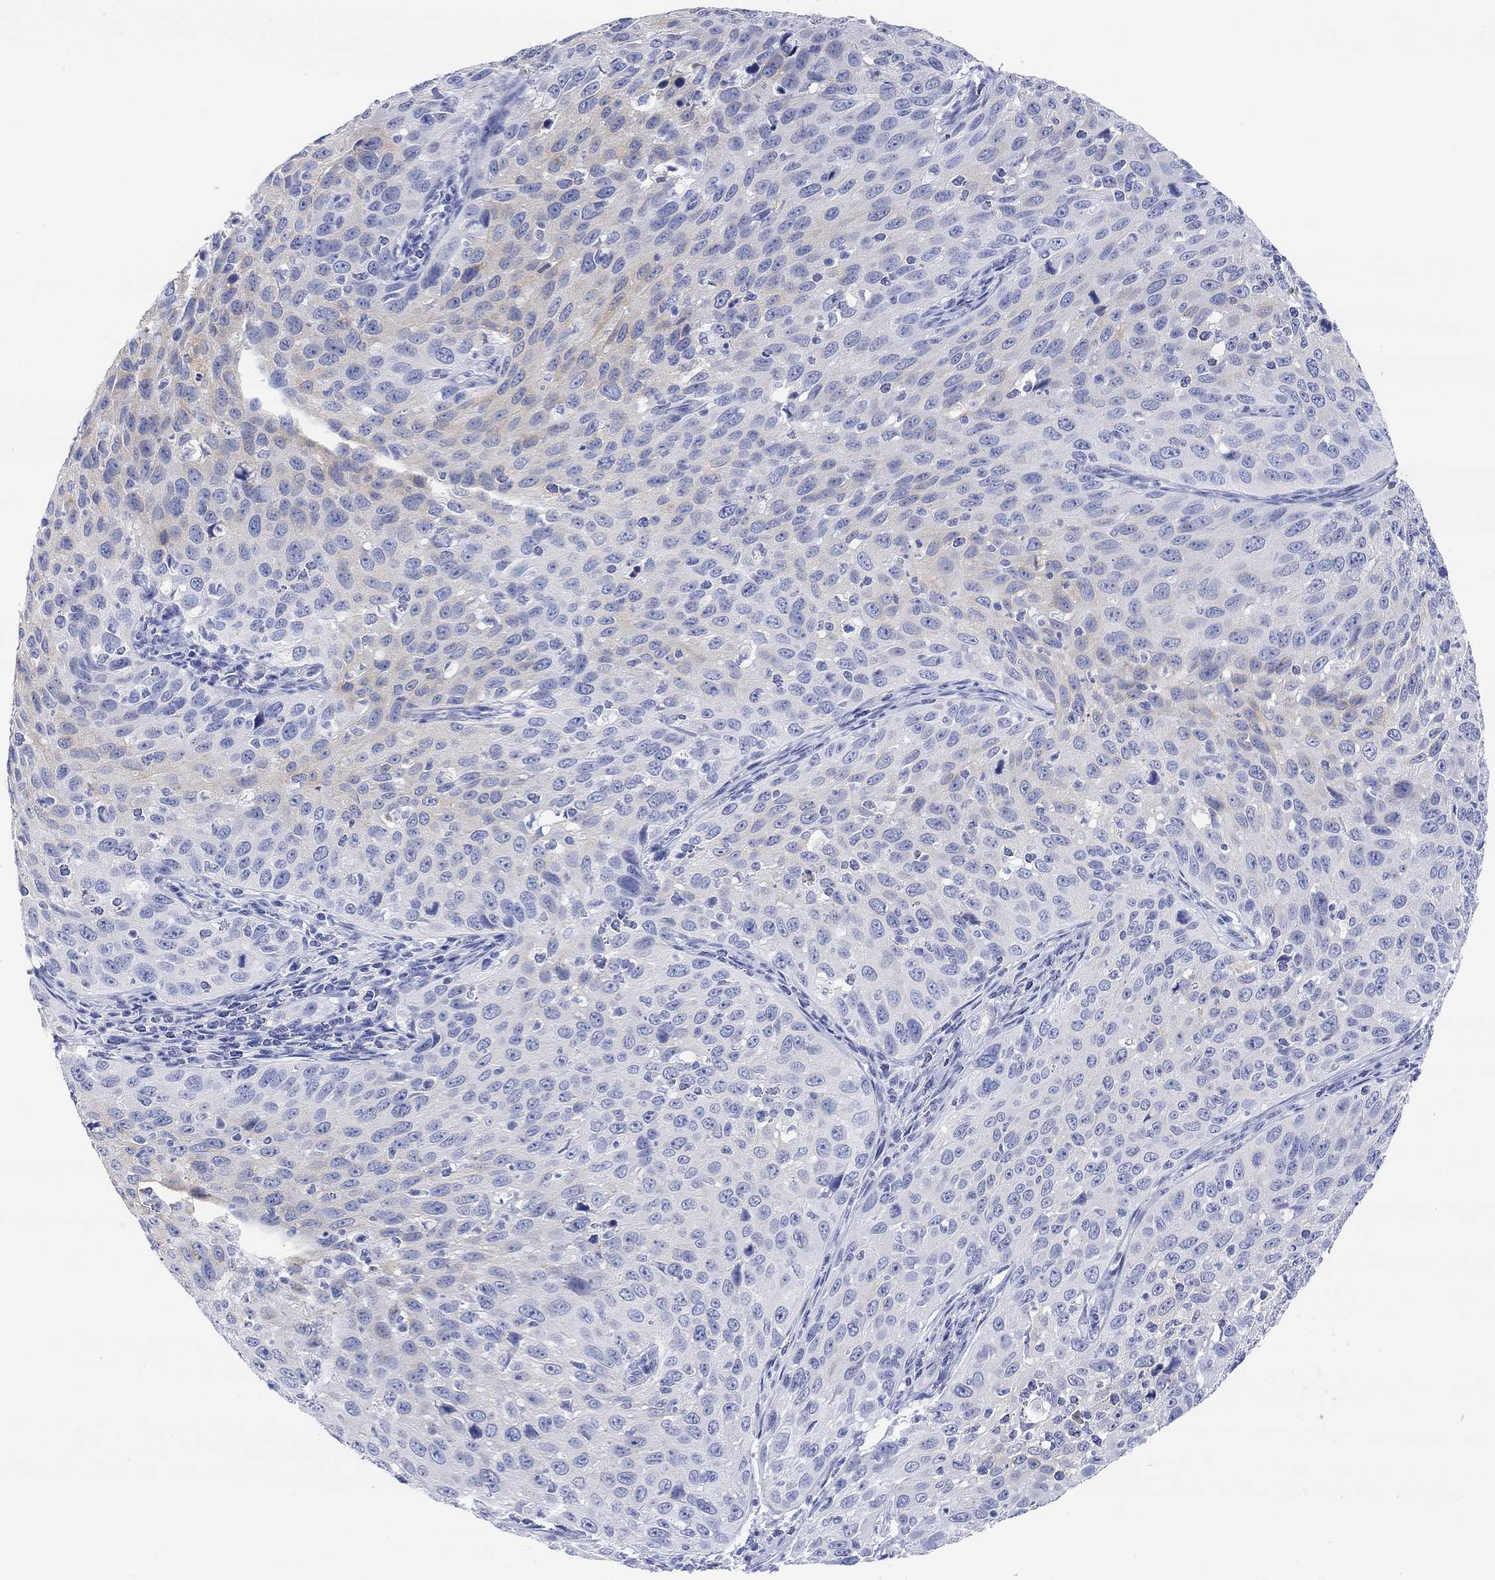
{"staining": {"intensity": "moderate", "quantity": "<25%", "location": "cytoplasmic/membranous"}, "tissue": "cervical cancer", "cell_type": "Tumor cells", "image_type": "cancer", "snomed": [{"axis": "morphology", "description": "Squamous cell carcinoma, NOS"}, {"axis": "topography", "description": "Cervix"}], "caption": "Squamous cell carcinoma (cervical) stained with immunohistochemistry displays moderate cytoplasmic/membranous expression in about <25% of tumor cells.", "gene": "XIRP2", "patient": {"sex": "female", "age": 26}}